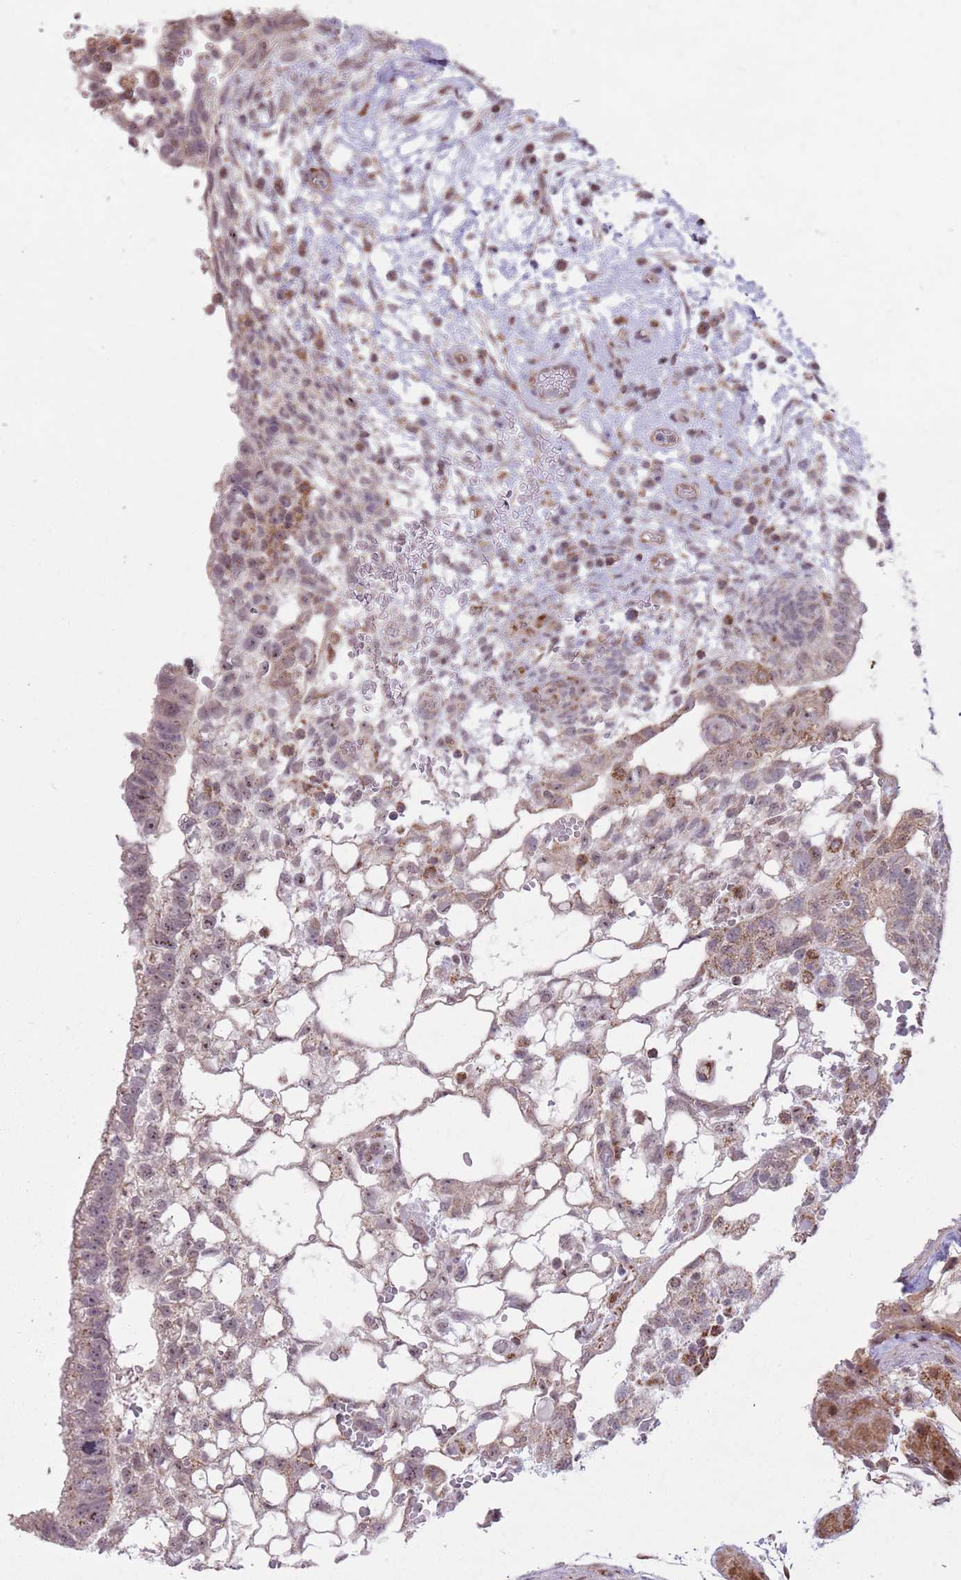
{"staining": {"intensity": "moderate", "quantity": "<25%", "location": "nuclear"}, "tissue": "testis cancer", "cell_type": "Tumor cells", "image_type": "cancer", "snomed": [{"axis": "morphology", "description": "Normal tissue, NOS"}, {"axis": "morphology", "description": "Carcinoma, Embryonal, NOS"}, {"axis": "topography", "description": "Testis"}], "caption": "Tumor cells display moderate nuclear staining in approximately <25% of cells in testis cancer. The protein of interest is stained brown, and the nuclei are stained in blue (DAB (3,3'-diaminobenzidine) IHC with brightfield microscopy, high magnification).", "gene": "DPYSL4", "patient": {"sex": "male", "age": 32}}